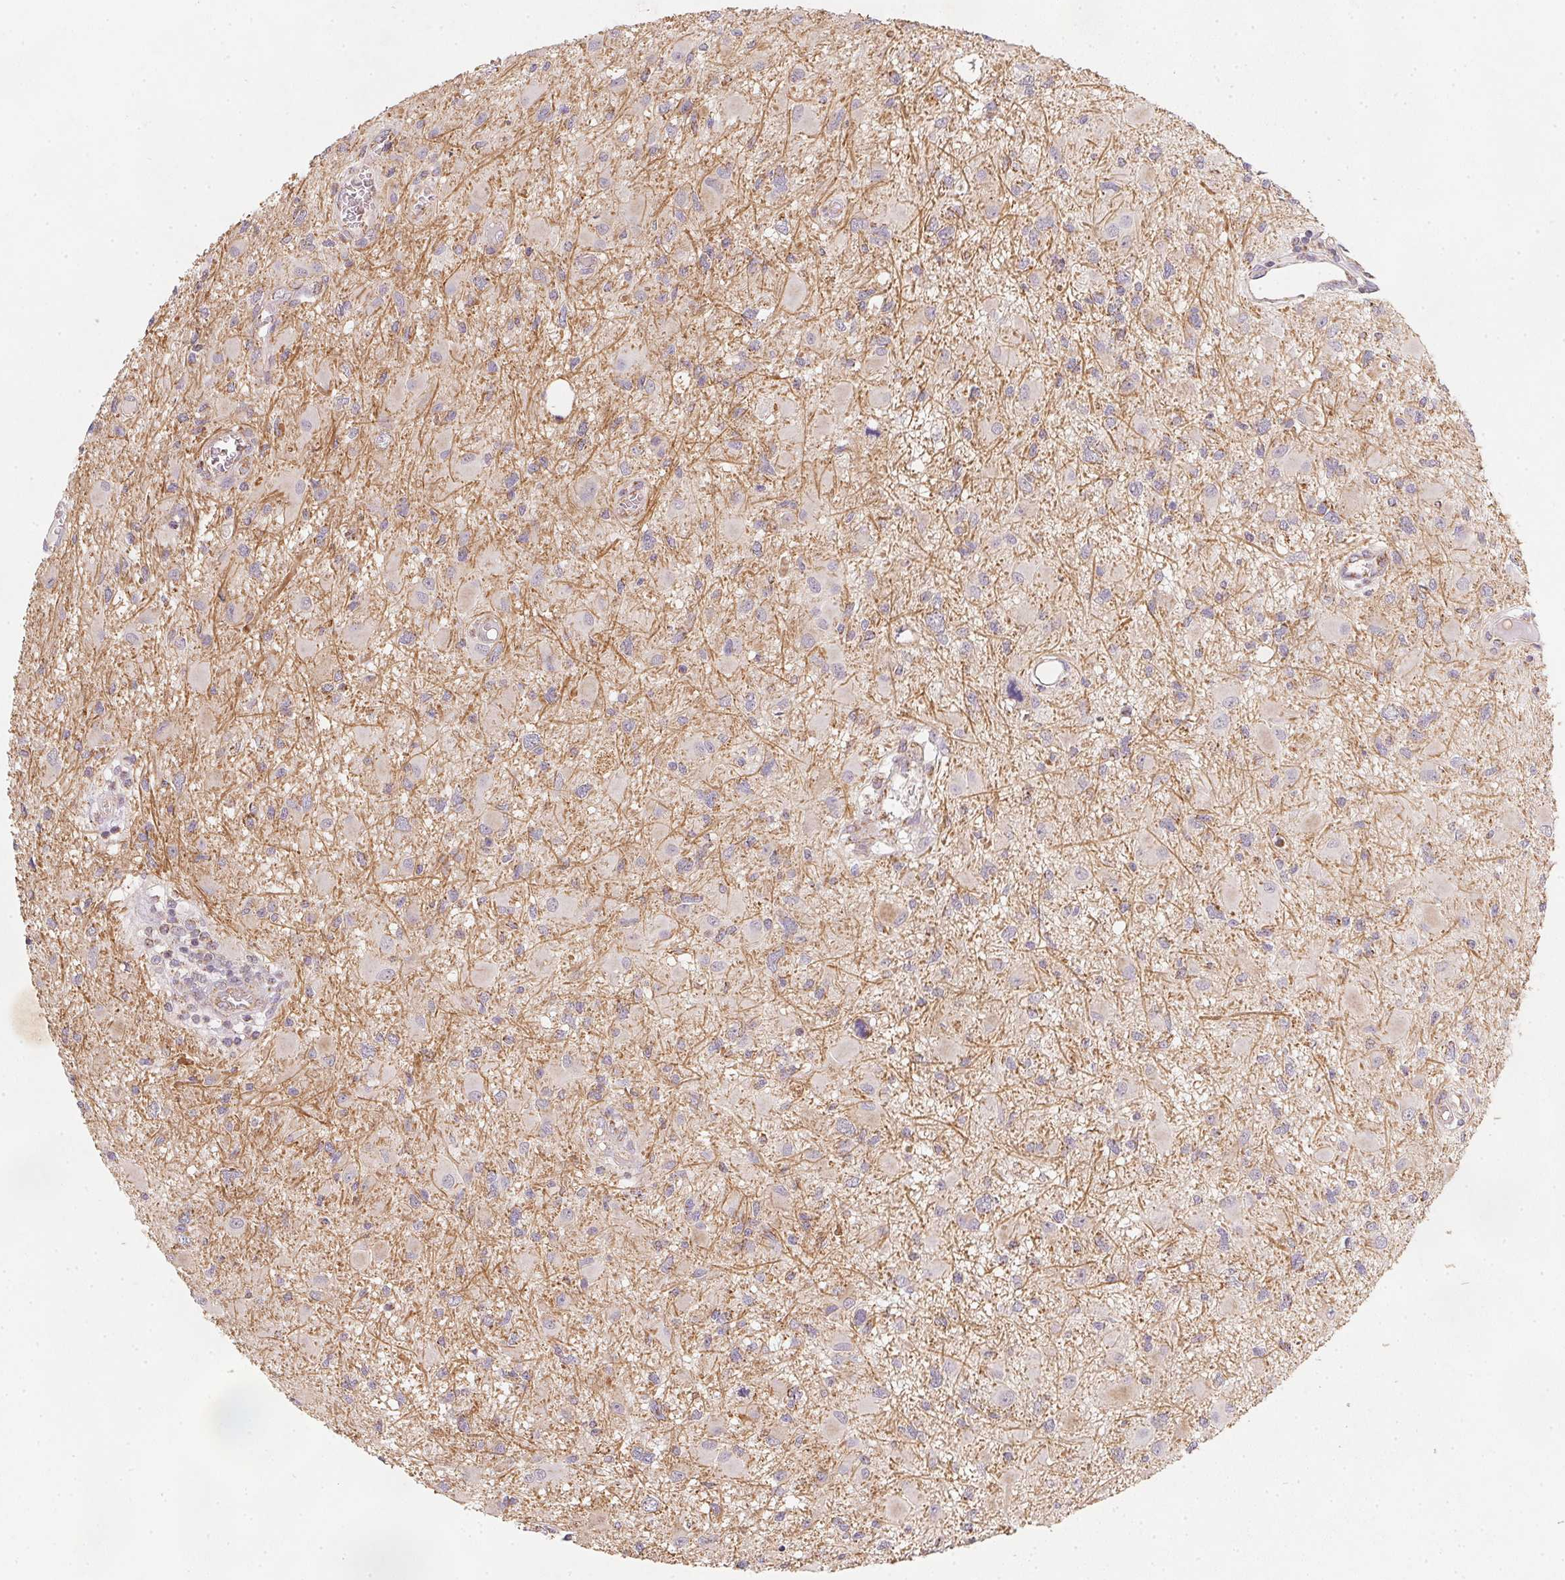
{"staining": {"intensity": "weak", "quantity": "<25%", "location": "cytoplasmic/membranous"}, "tissue": "glioma", "cell_type": "Tumor cells", "image_type": "cancer", "snomed": [{"axis": "morphology", "description": "Glioma, malignant, High grade"}, {"axis": "topography", "description": "Brain"}], "caption": "Tumor cells show no significant protein expression in malignant glioma (high-grade). The staining is performed using DAB (3,3'-diaminobenzidine) brown chromogen with nuclei counter-stained in using hematoxylin.", "gene": "NDUFS6", "patient": {"sex": "male", "age": 54}}